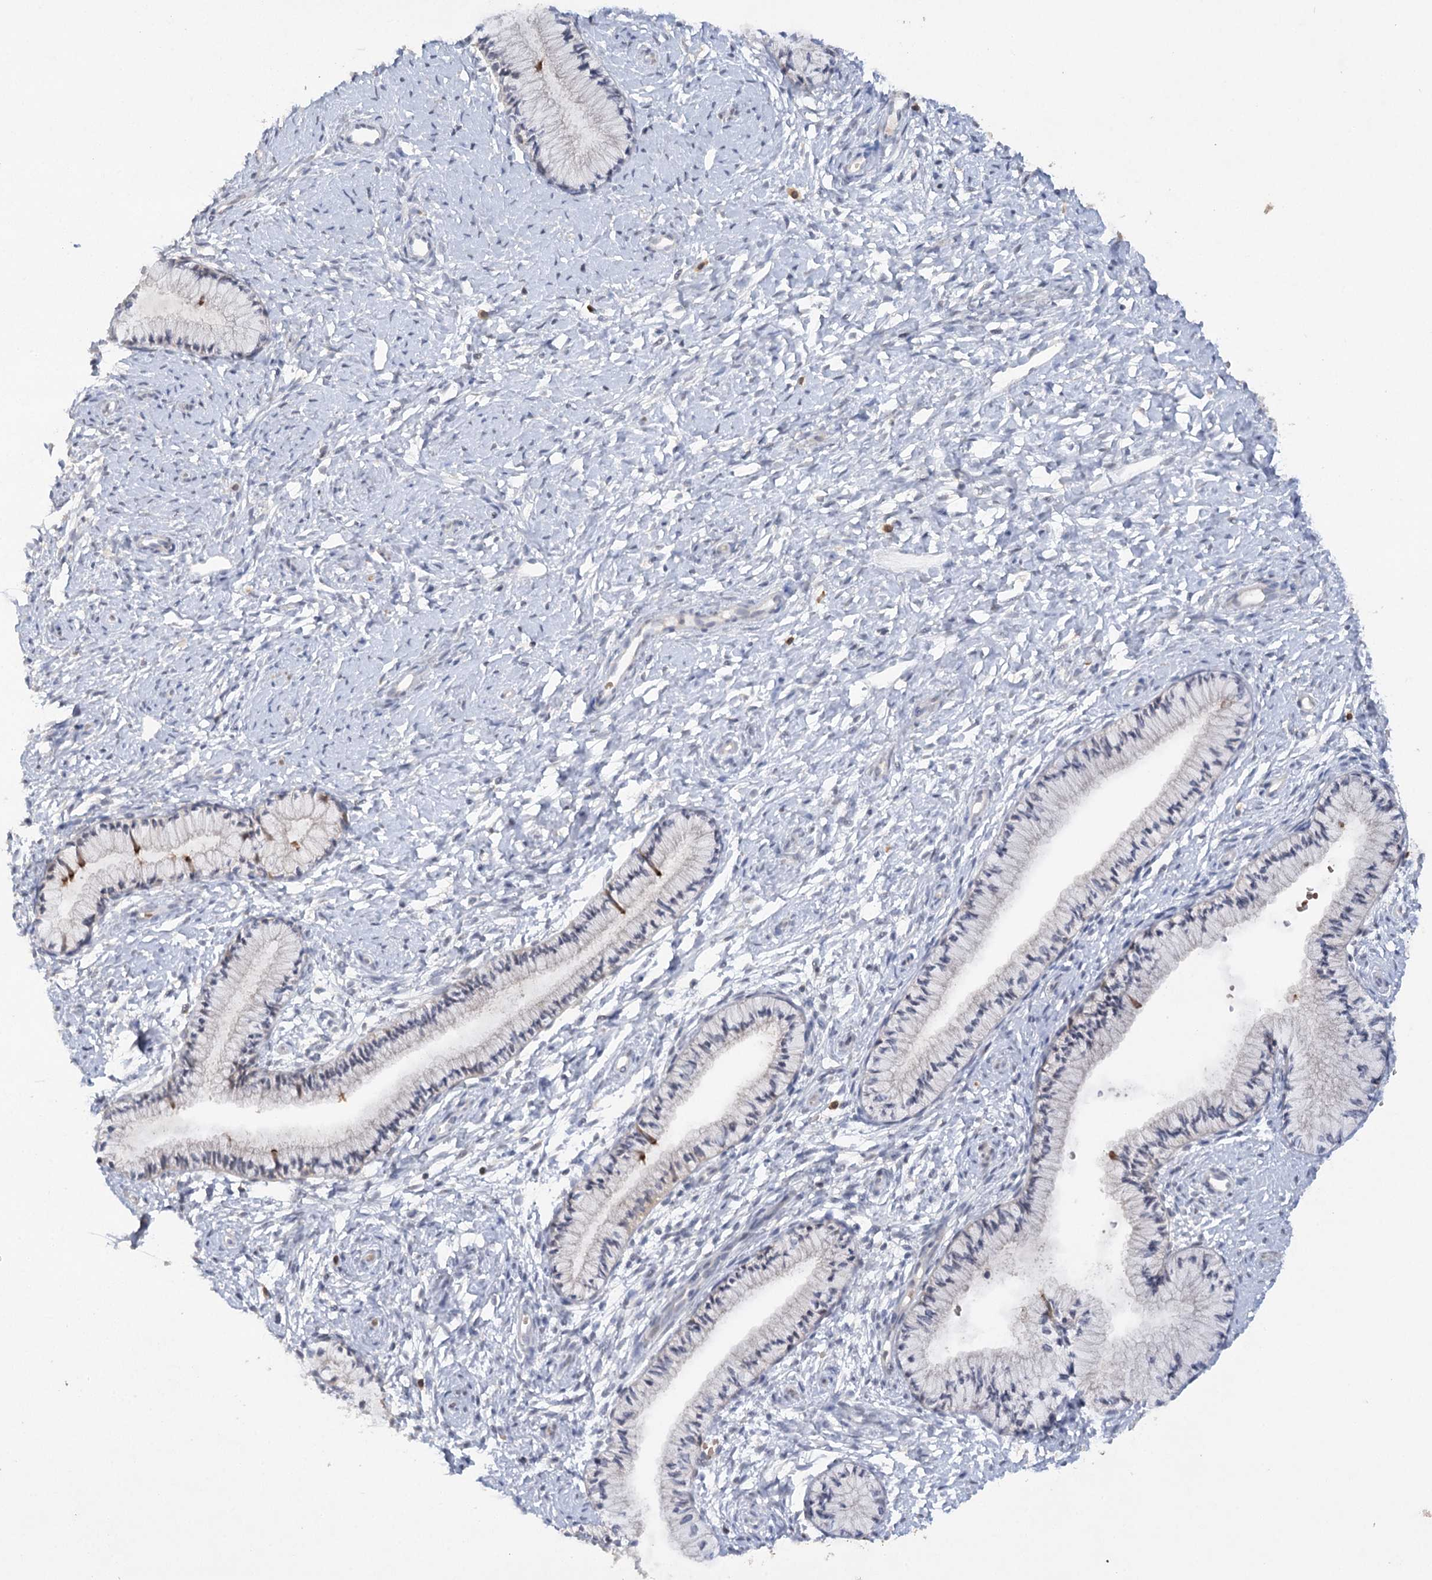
{"staining": {"intensity": "moderate", "quantity": "<25%", "location": "cytoplasmic/membranous"}, "tissue": "cervix", "cell_type": "Glandular cells", "image_type": "normal", "snomed": [{"axis": "morphology", "description": "Normal tissue, NOS"}, {"axis": "topography", "description": "Cervix"}], "caption": "A brown stain highlights moderate cytoplasmic/membranous expression of a protein in glandular cells of unremarkable cervix. The protein of interest is stained brown, and the nuclei are stained in blue (DAB IHC with brightfield microscopy, high magnification).", "gene": "TRAF3IP1", "patient": {"sex": "female", "age": 33}}